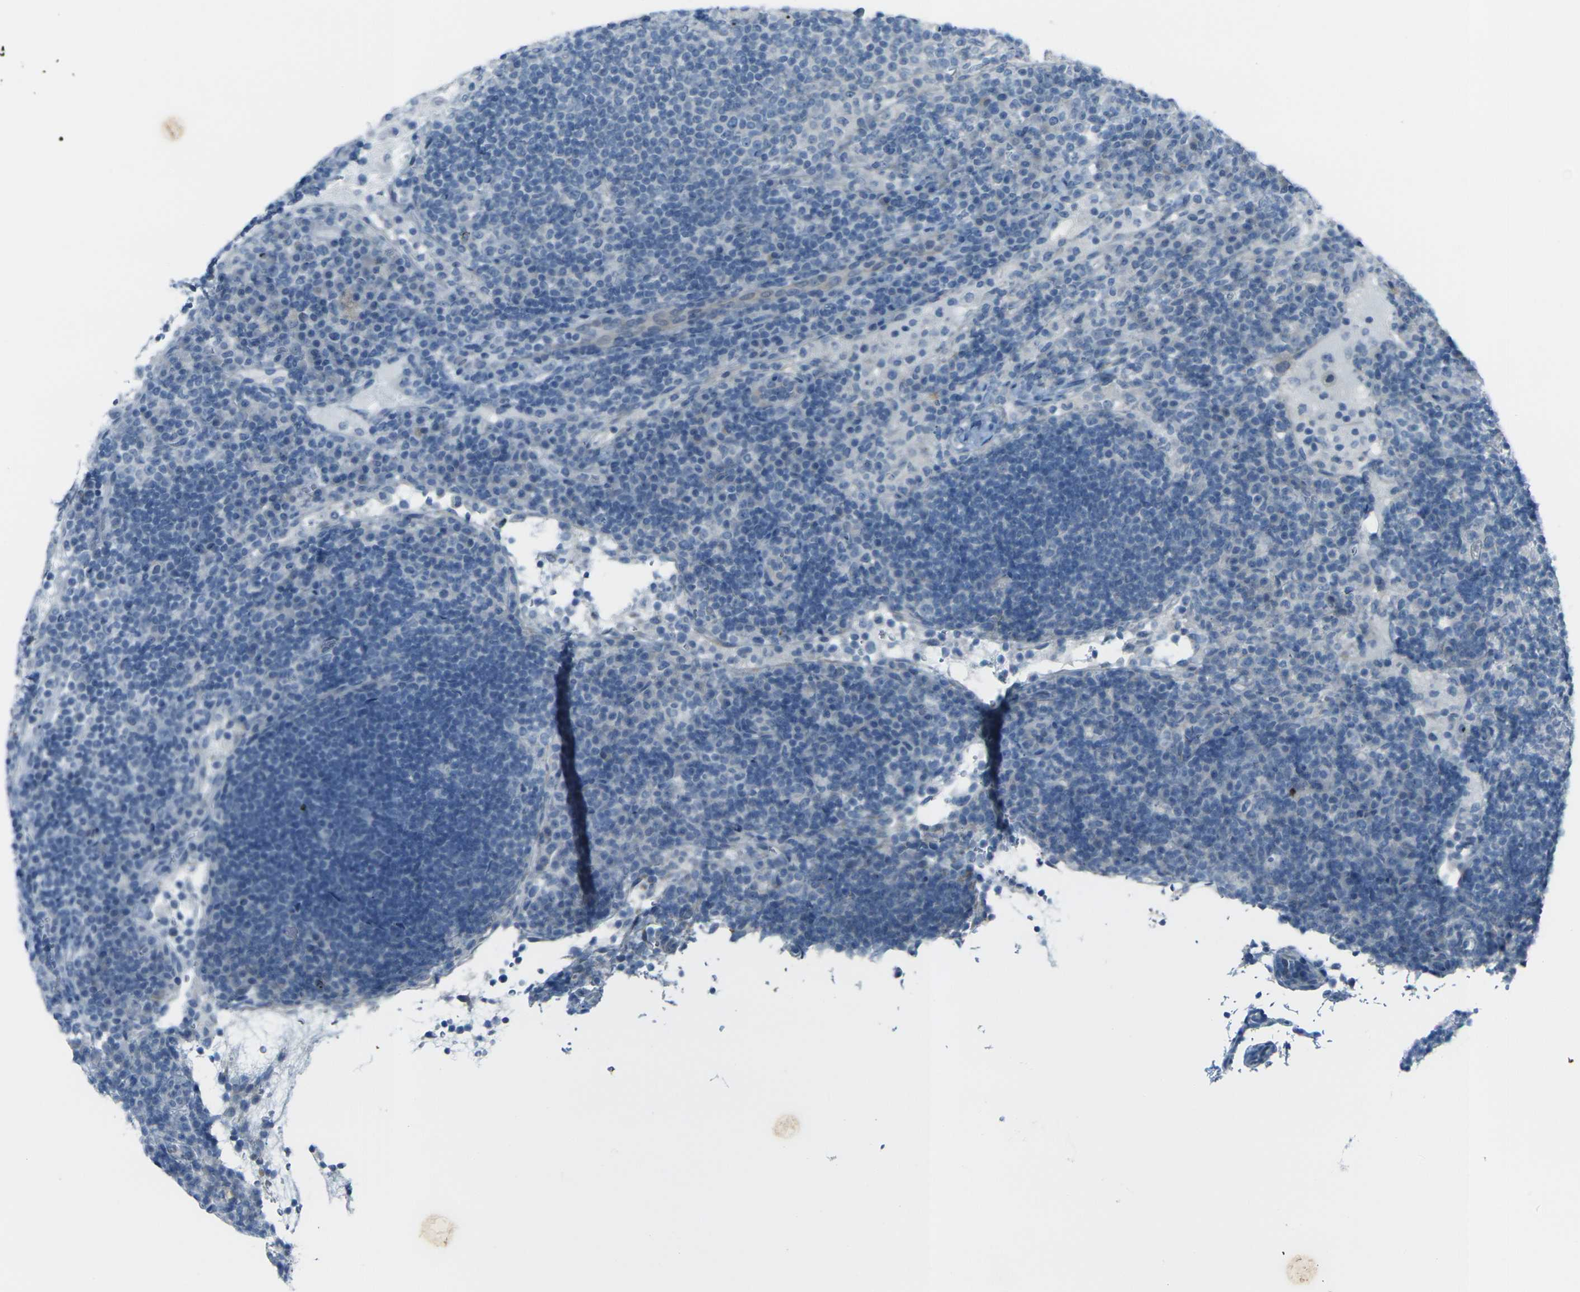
{"staining": {"intensity": "negative", "quantity": "none", "location": "none"}, "tissue": "lymph node", "cell_type": "Germinal center cells", "image_type": "normal", "snomed": [{"axis": "morphology", "description": "Normal tissue, NOS"}, {"axis": "topography", "description": "Lymph node"}], "caption": "Immunohistochemistry (IHC) image of unremarkable human lymph node stained for a protein (brown), which exhibits no positivity in germinal center cells.", "gene": "ANKRD46", "patient": {"sex": "female", "age": 53}}